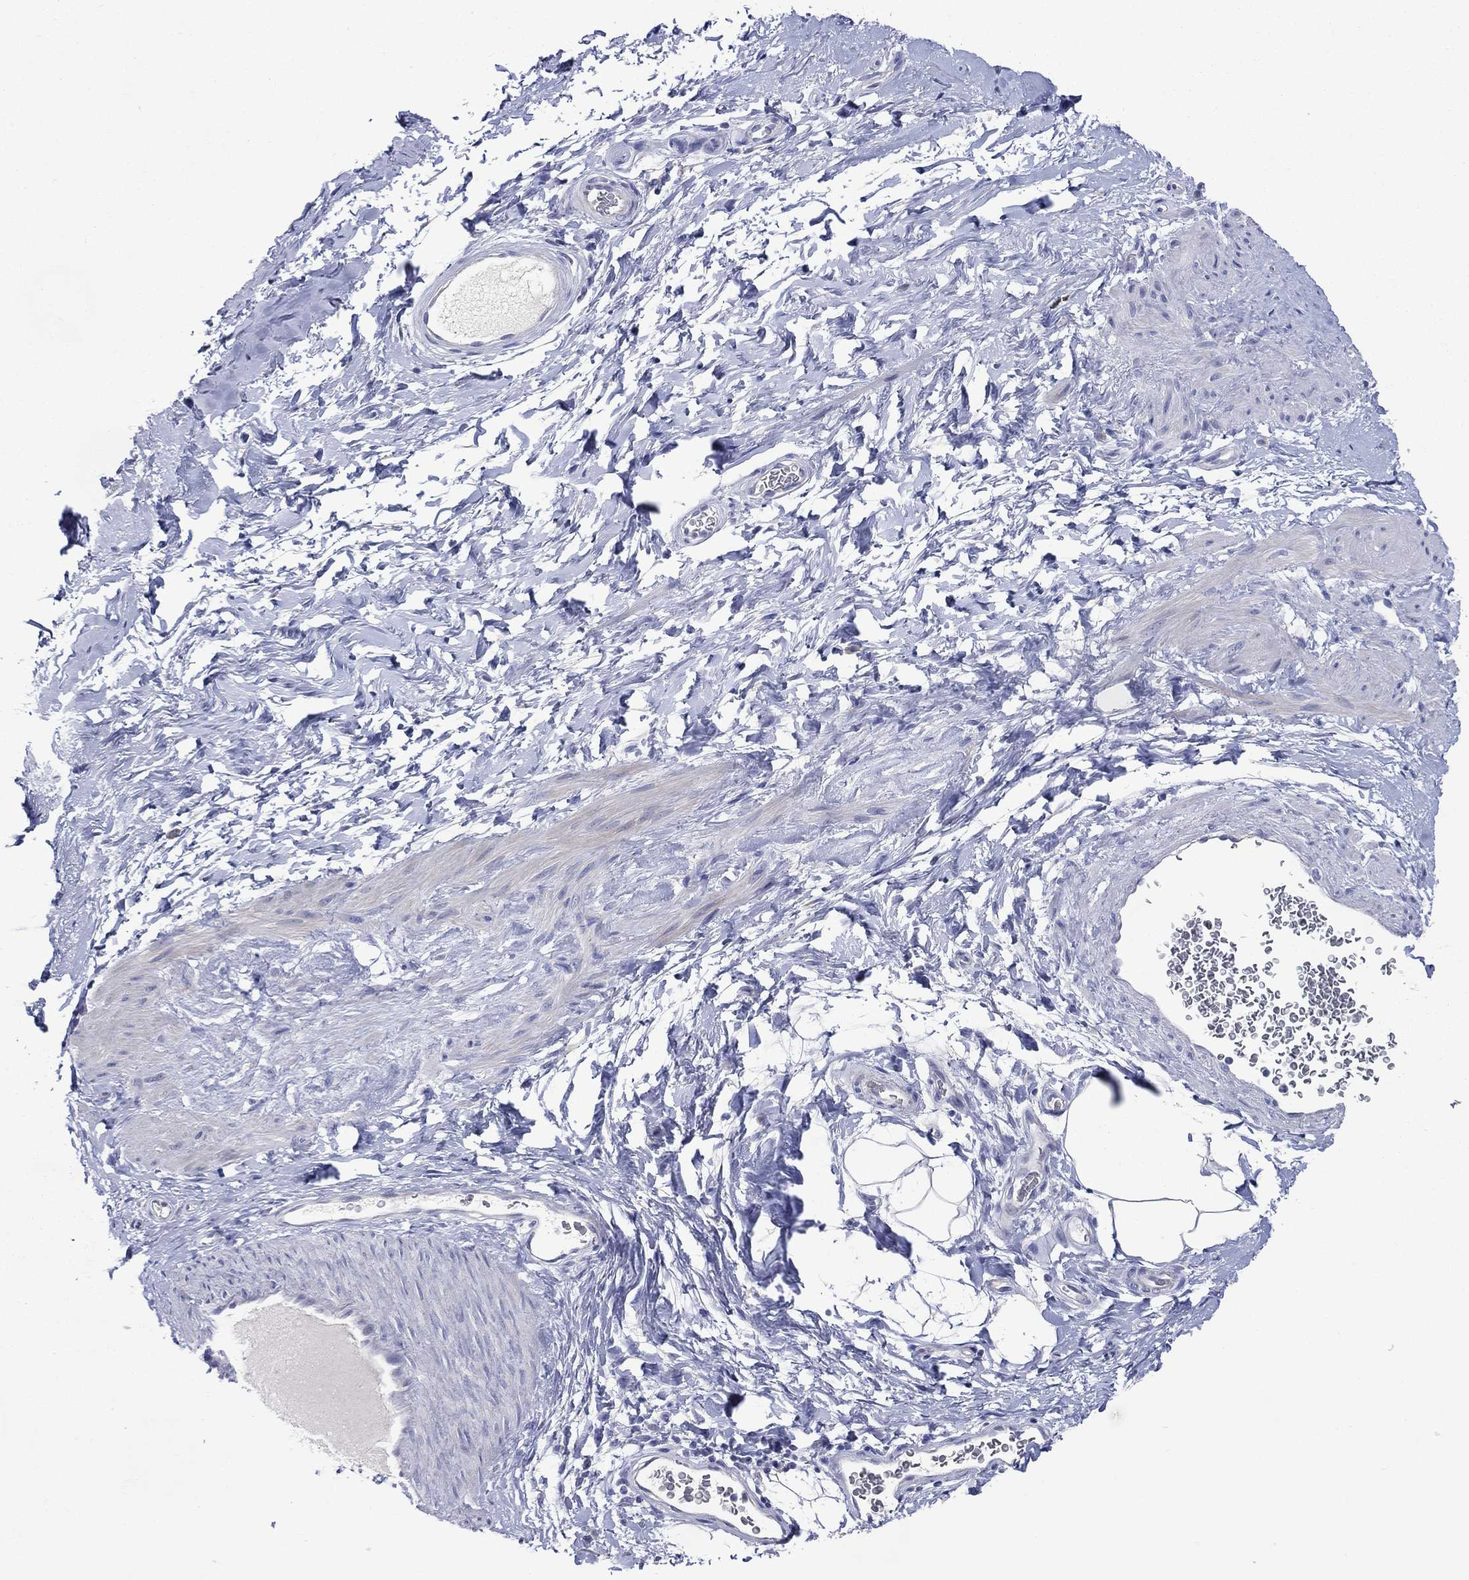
{"staining": {"intensity": "negative", "quantity": "none", "location": "none"}, "tissue": "soft tissue", "cell_type": "Fibroblasts", "image_type": "normal", "snomed": [{"axis": "morphology", "description": "Normal tissue, NOS"}, {"axis": "topography", "description": "Soft tissue"}, {"axis": "topography", "description": "Vascular tissue"}], "caption": "The micrograph reveals no staining of fibroblasts in normal soft tissue.", "gene": "DNAH6", "patient": {"sex": "male", "age": 41}}